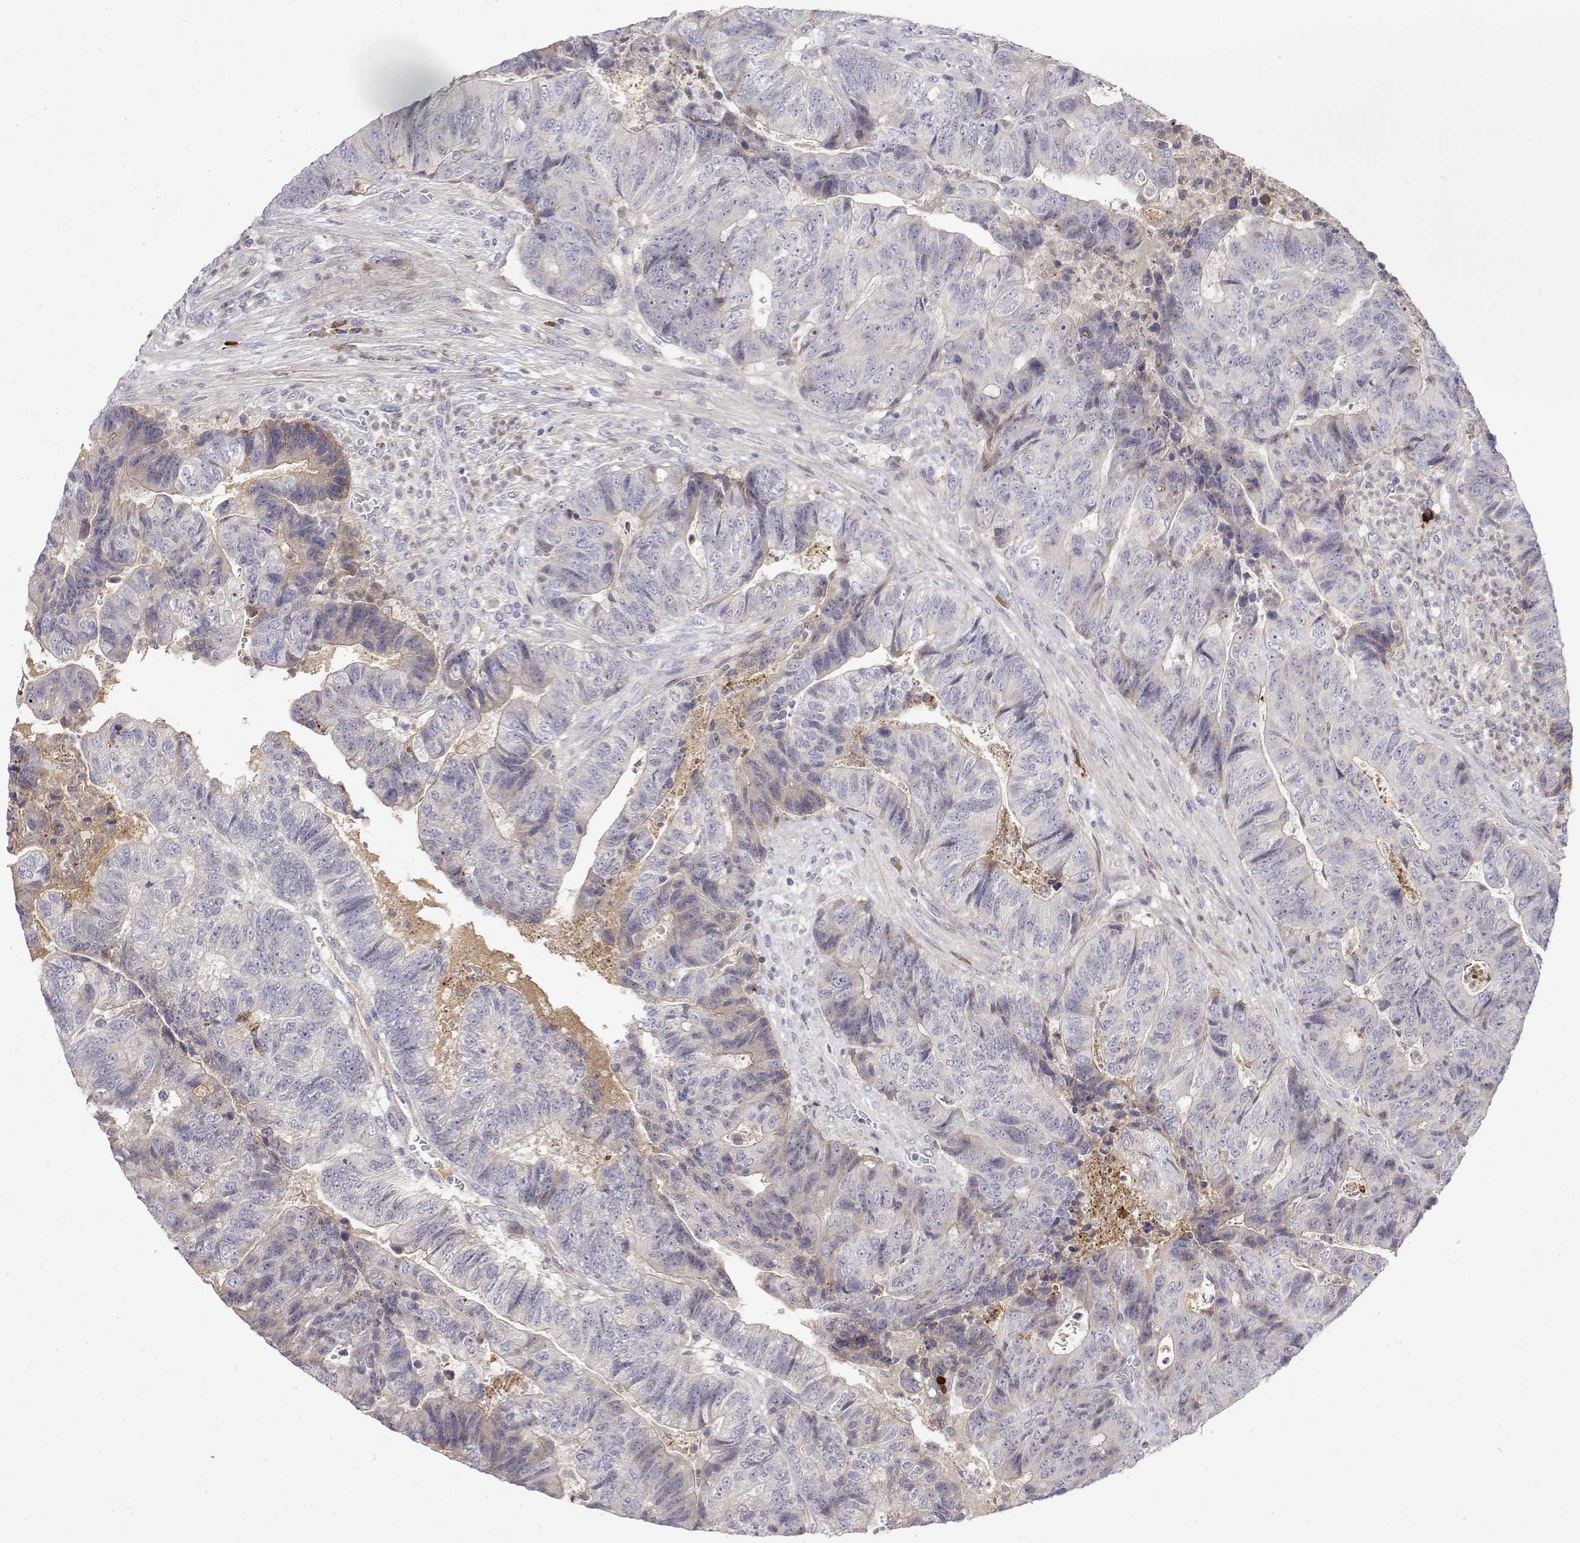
{"staining": {"intensity": "negative", "quantity": "none", "location": "none"}, "tissue": "colorectal cancer", "cell_type": "Tumor cells", "image_type": "cancer", "snomed": [{"axis": "morphology", "description": "Normal tissue, NOS"}, {"axis": "morphology", "description": "Adenocarcinoma, NOS"}, {"axis": "topography", "description": "Colon"}], "caption": "Colorectal adenocarcinoma stained for a protein using immunohistochemistry reveals no positivity tumor cells.", "gene": "IGFBP4", "patient": {"sex": "female", "age": 48}}